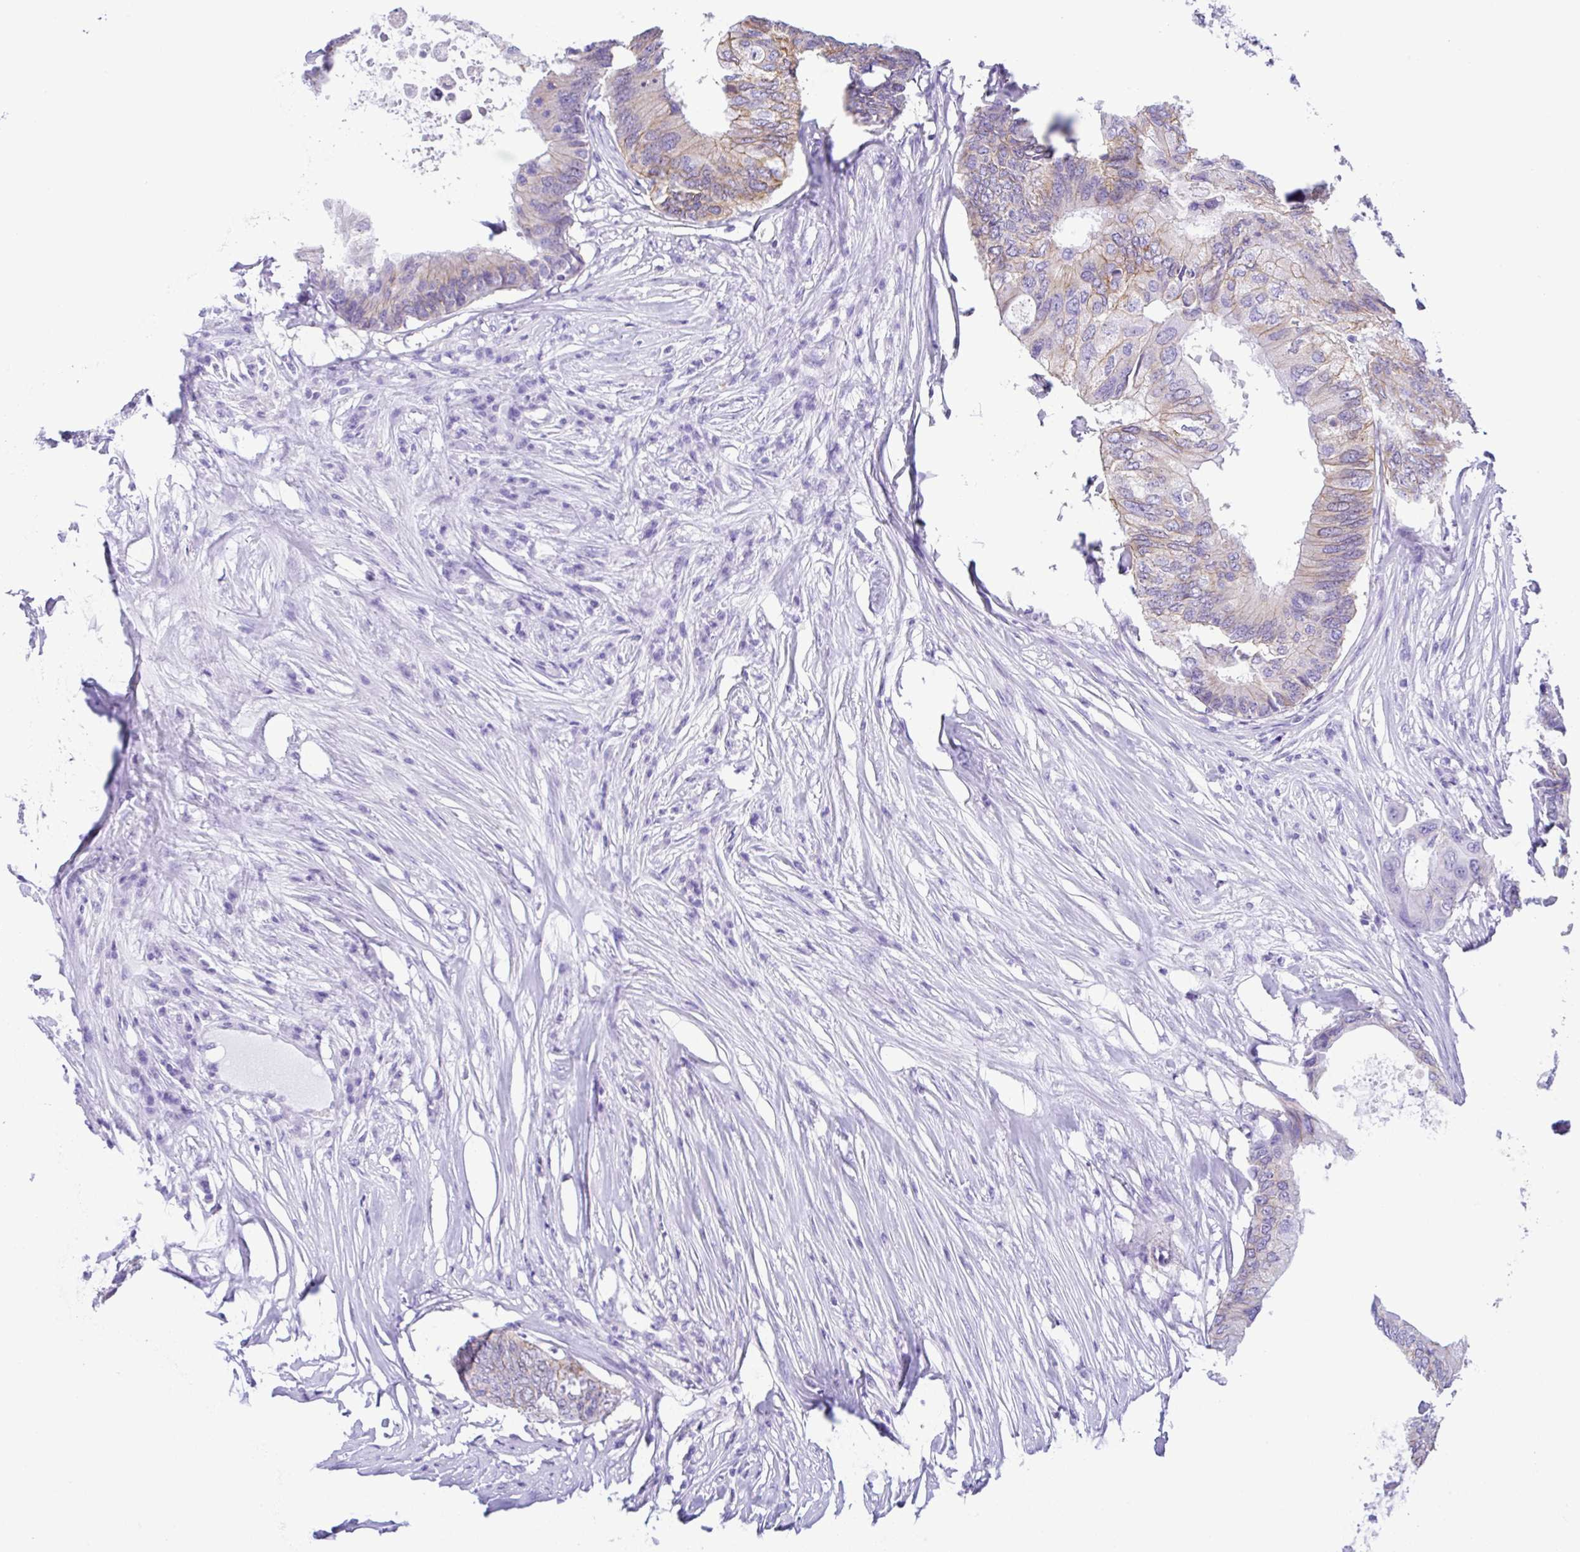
{"staining": {"intensity": "weak", "quantity": "<25%", "location": "cytoplasmic/membranous"}, "tissue": "colorectal cancer", "cell_type": "Tumor cells", "image_type": "cancer", "snomed": [{"axis": "morphology", "description": "Adenocarcinoma, NOS"}, {"axis": "topography", "description": "Colon"}], "caption": "A histopathology image of adenocarcinoma (colorectal) stained for a protein demonstrates no brown staining in tumor cells. (Brightfield microscopy of DAB (3,3'-diaminobenzidine) IHC at high magnification).", "gene": "RRM2", "patient": {"sex": "male", "age": 71}}